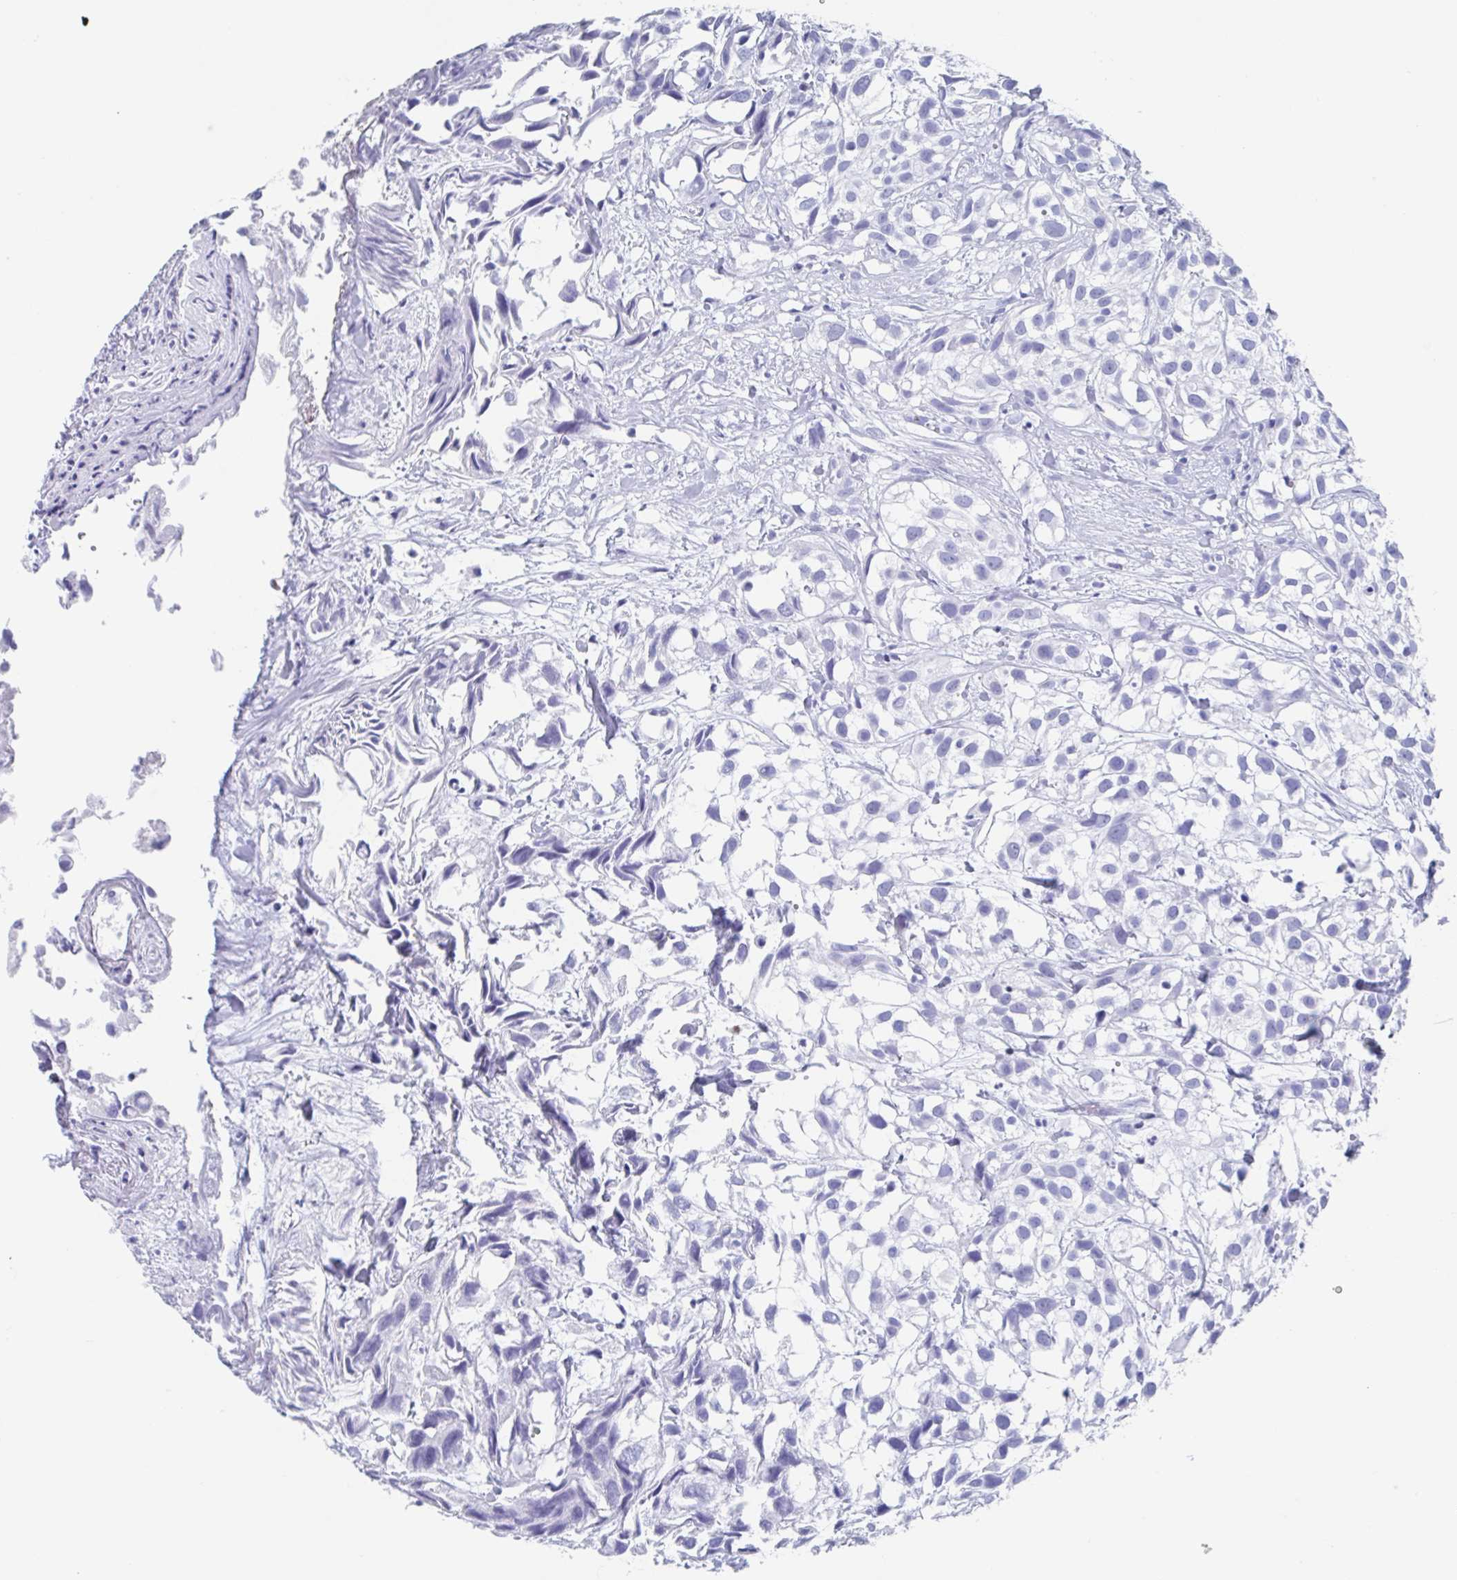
{"staining": {"intensity": "negative", "quantity": "none", "location": "none"}, "tissue": "urothelial cancer", "cell_type": "Tumor cells", "image_type": "cancer", "snomed": [{"axis": "morphology", "description": "Urothelial carcinoma, High grade"}, {"axis": "topography", "description": "Urinary bladder"}], "caption": "This is a histopathology image of immunohistochemistry (IHC) staining of high-grade urothelial carcinoma, which shows no staining in tumor cells.", "gene": "C10orf53", "patient": {"sex": "male", "age": 56}}